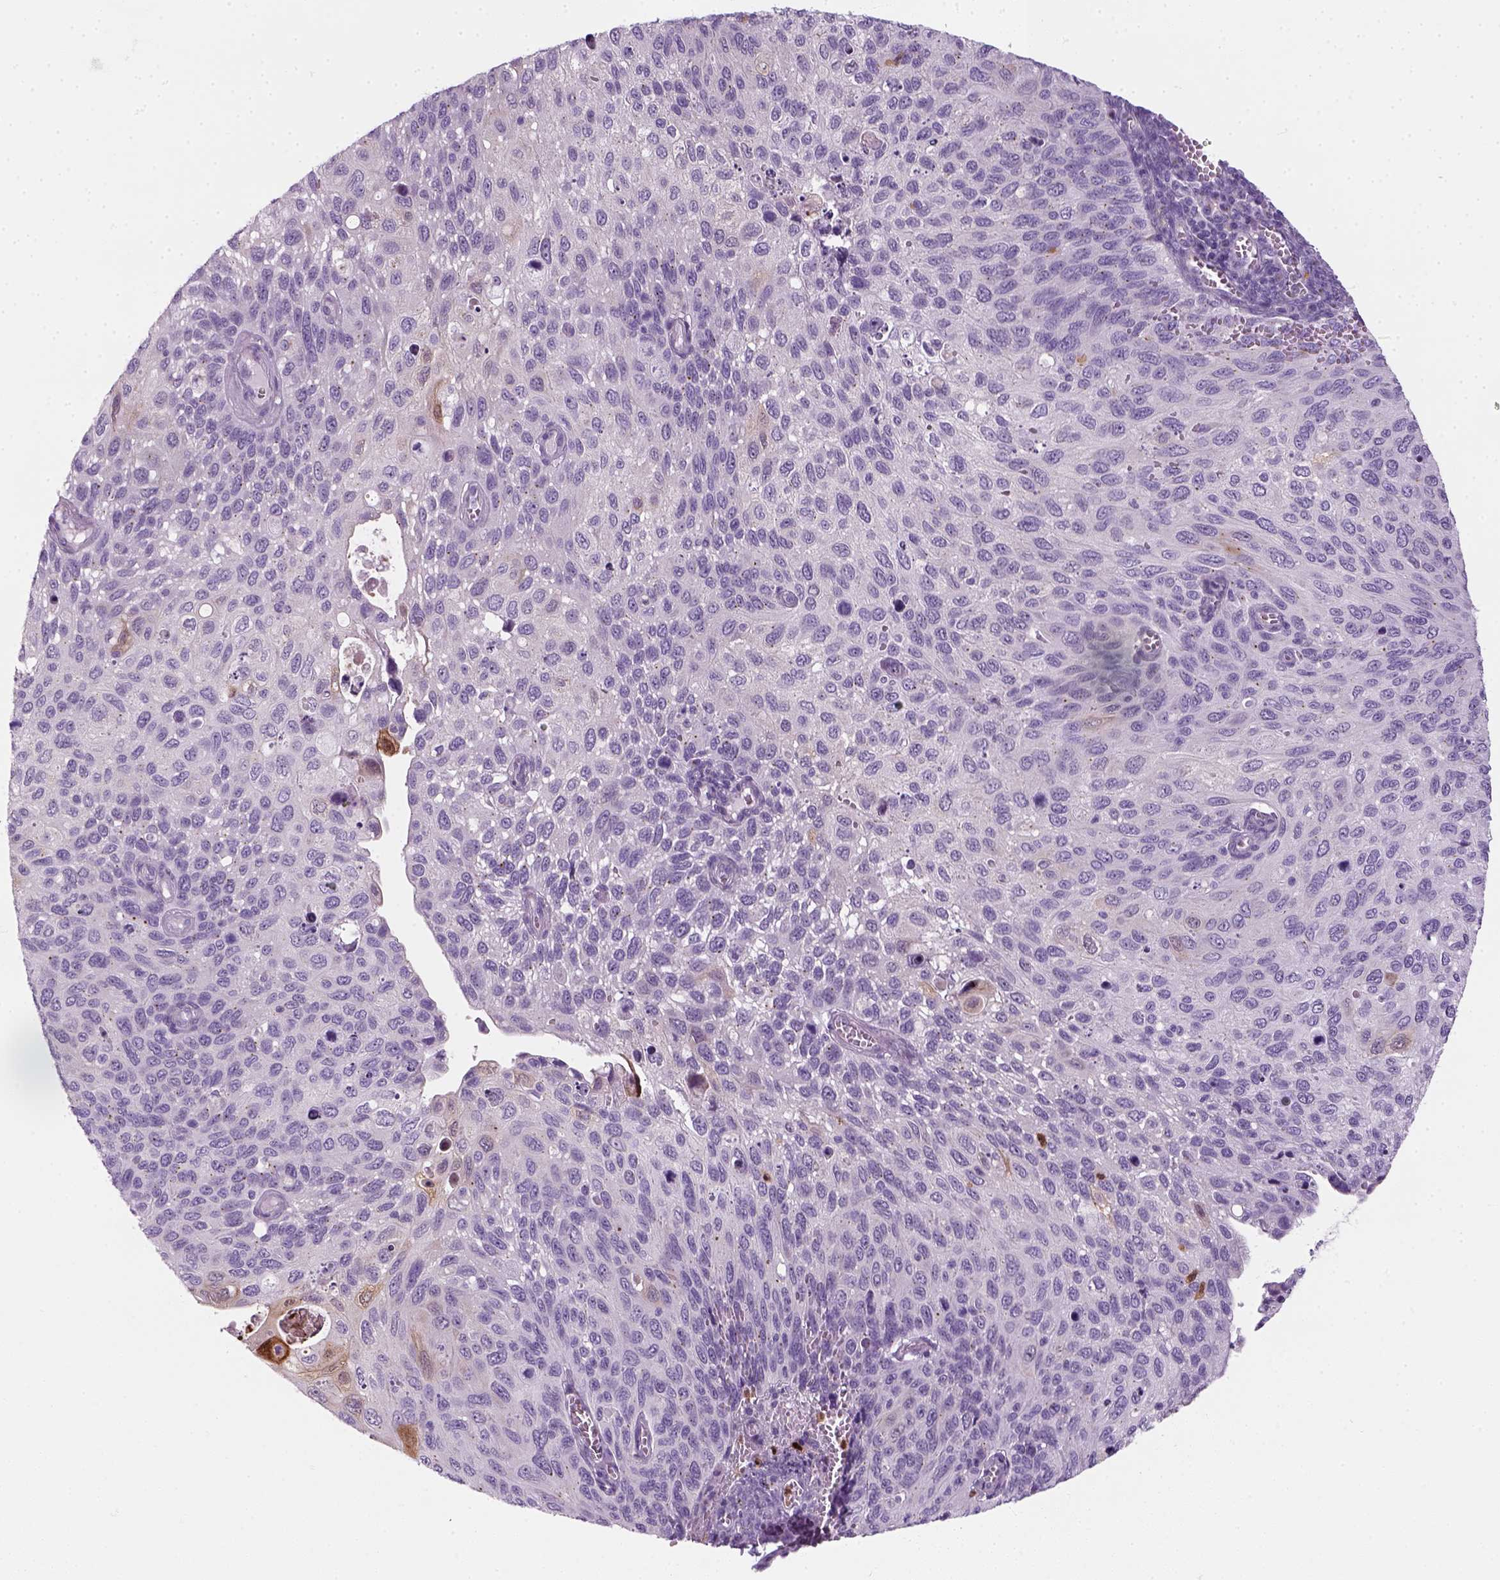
{"staining": {"intensity": "negative", "quantity": "none", "location": "none"}, "tissue": "cervical cancer", "cell_type": "Tumor cells", "image_type": "cancer", "snomed": [{"axis": "morphology", "description": "Squamous cell carcinoma, NOS"}, {"axis": "topography", "description": "Cervix"}], "caption": "This photomicrograph is of cervical squamous cell carcinoma stained with IHC to label a protein in brown with the nuclei are counter-stained blue. There is no staining in tumor cells. Brightfield microscopy of IHC stained with DAB (3,3'-diaminobenzidine) (brown) and hematoxylin (blue), captured at high magnification.", "gene": "IL4", "patient": {"sex": "female", "age": 70}}